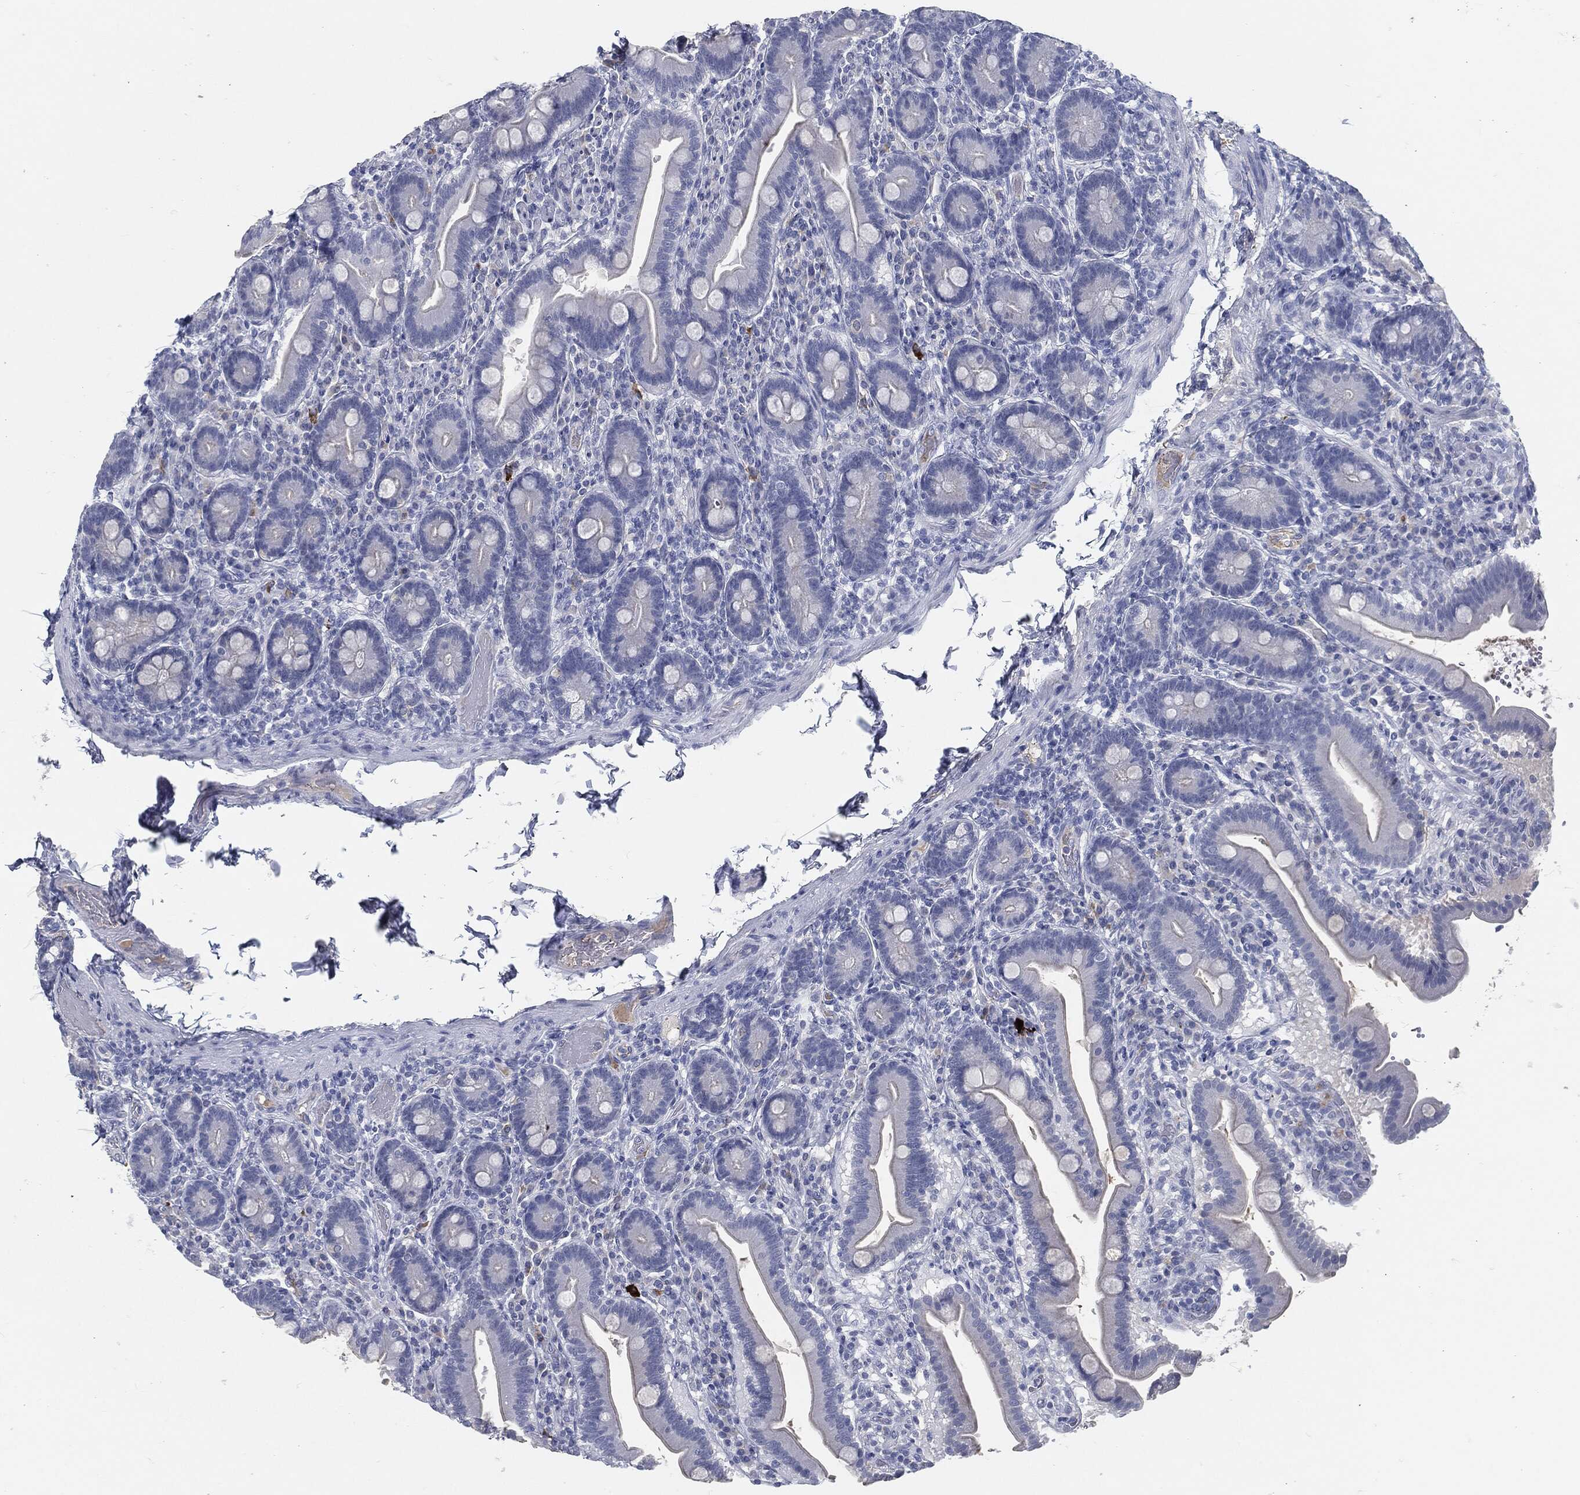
{"staining": {"intensity": "negative", "quantity": "none", "location": "none"}, "tissue": "small intestine", "cell_type": "Glandular cells", "image_type": "normal", "snomed": [{"axis": "morphology", "description": "Normal tissue, NOS"}, {"axis": "topography", "description": "Small intestine"}], "caption": "The histopathology image displays no significant staining in glandular cells of small intestine.", "gene": "MST1", "patient": {"sex": "male", "age": 66}}